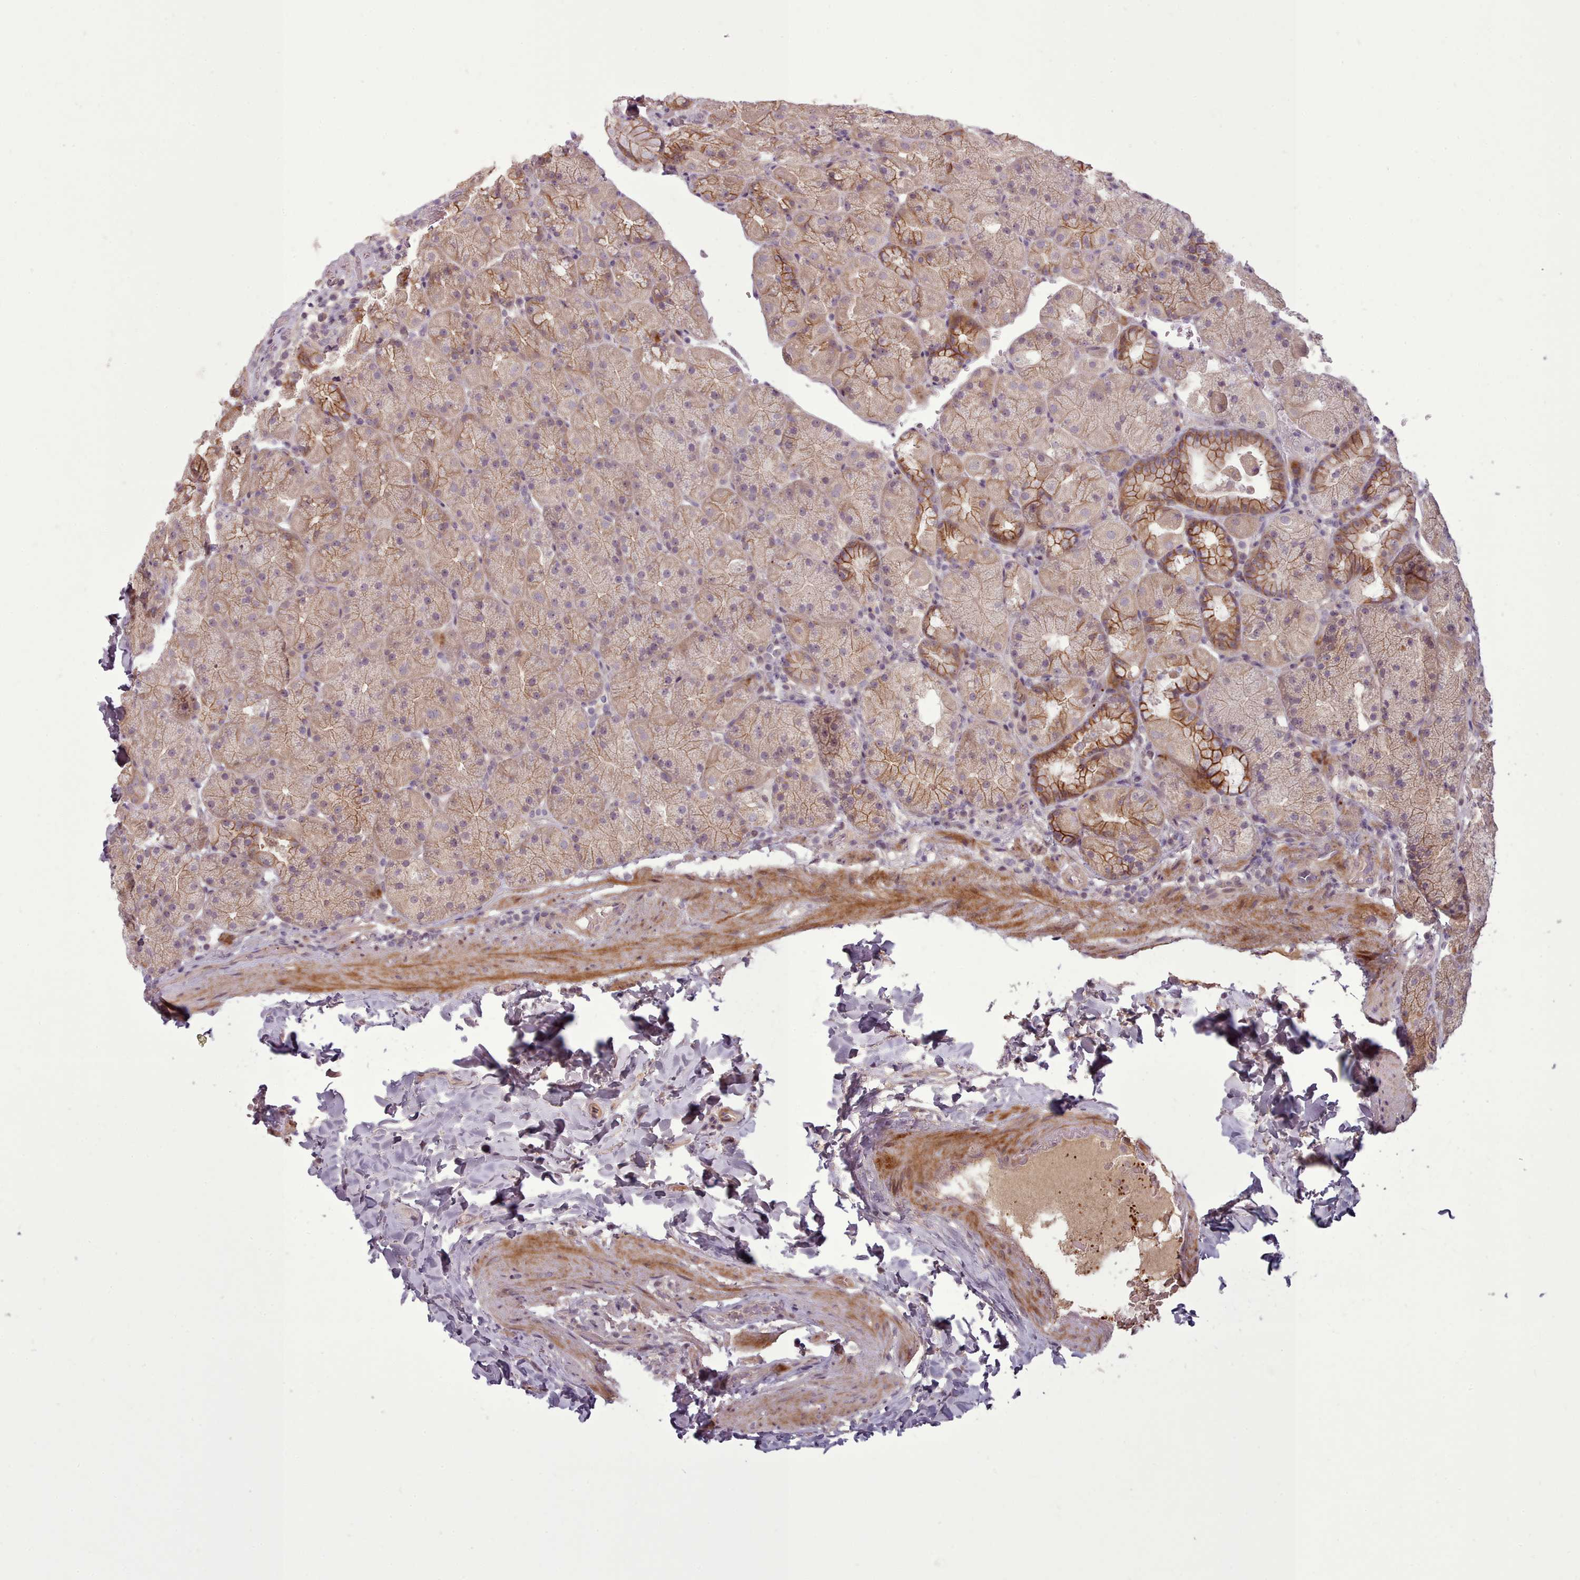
{"staining": {"intensity": "moderate", "quantity": ">75%", "location": "cytoplasmic/membranous"}, "tissue": "stomach", "cell_type": "Glandular cells", "image_type": "normal", "snomed": [{"axis": "morphology", "description": "Normal tissue, NOS"}, {"axis": "topography", "description": "Stomach, upper"}, {"axis": "topography", "description": "Stomach, lower"}], "caption": "Stomach stained with IHC shows moderate cytoplasmic/membranous positivity in about >75% of glandular cells.", "gene": "LEFTY1", "patient": {"sex": "male", "age": 67}}